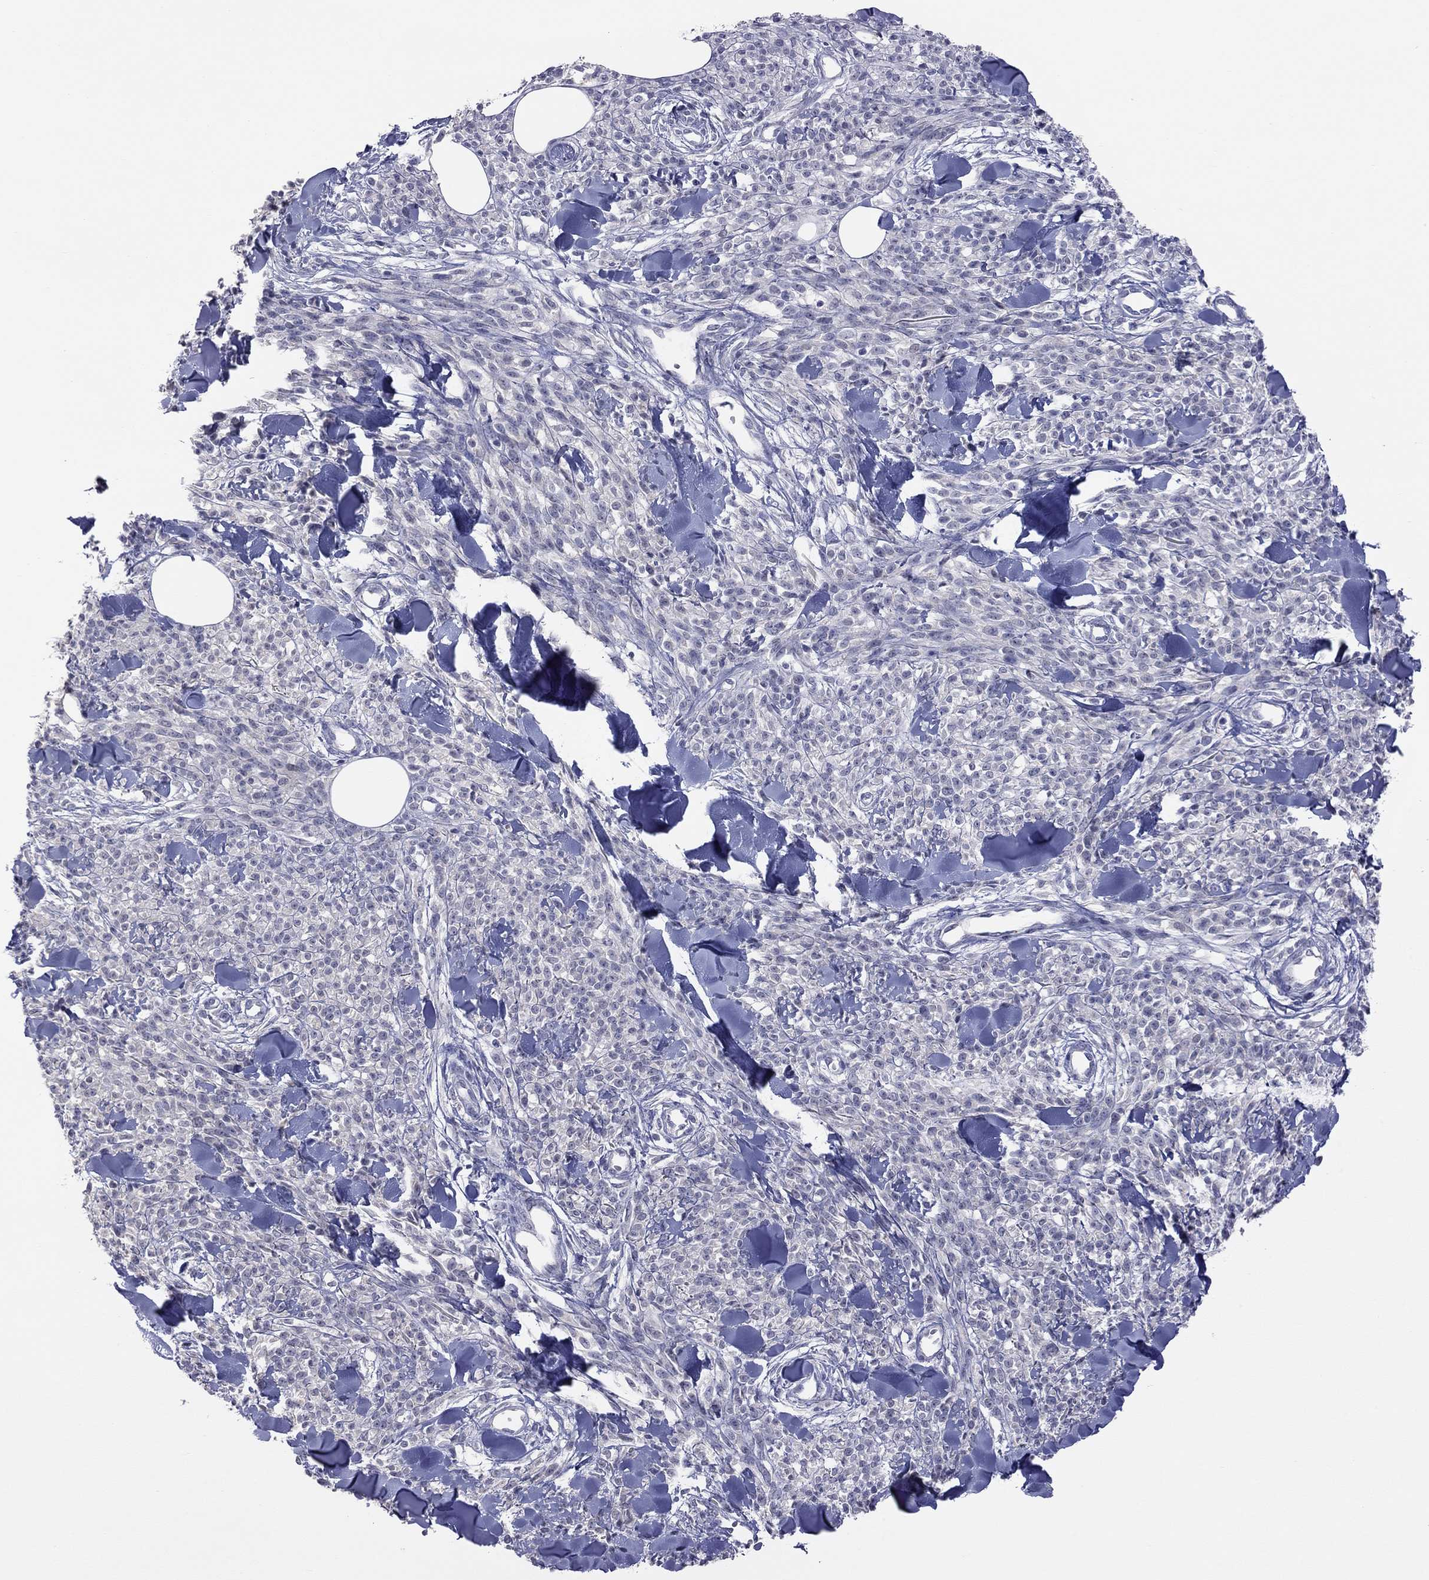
{"staining": {"intensity": "negative", "quantity": "none", "location": "none"}, "tissue": "melanoma", "cell_type": "Tumor cells", "image_type": "cancer", "snomed": [{"axis": "morphology", "description": "Malignant melanoma, NOS"}, {"axis": "topography", "description": "Skin"}, {"axis": "topography", "description": "Skin of trunk"}], "caption": "Immunohistochemistry (IHC) of human melanoma displays no staining in tumor cells.", "gene": "HYLS1", "patient": {"sex": "male", "age": 74}}